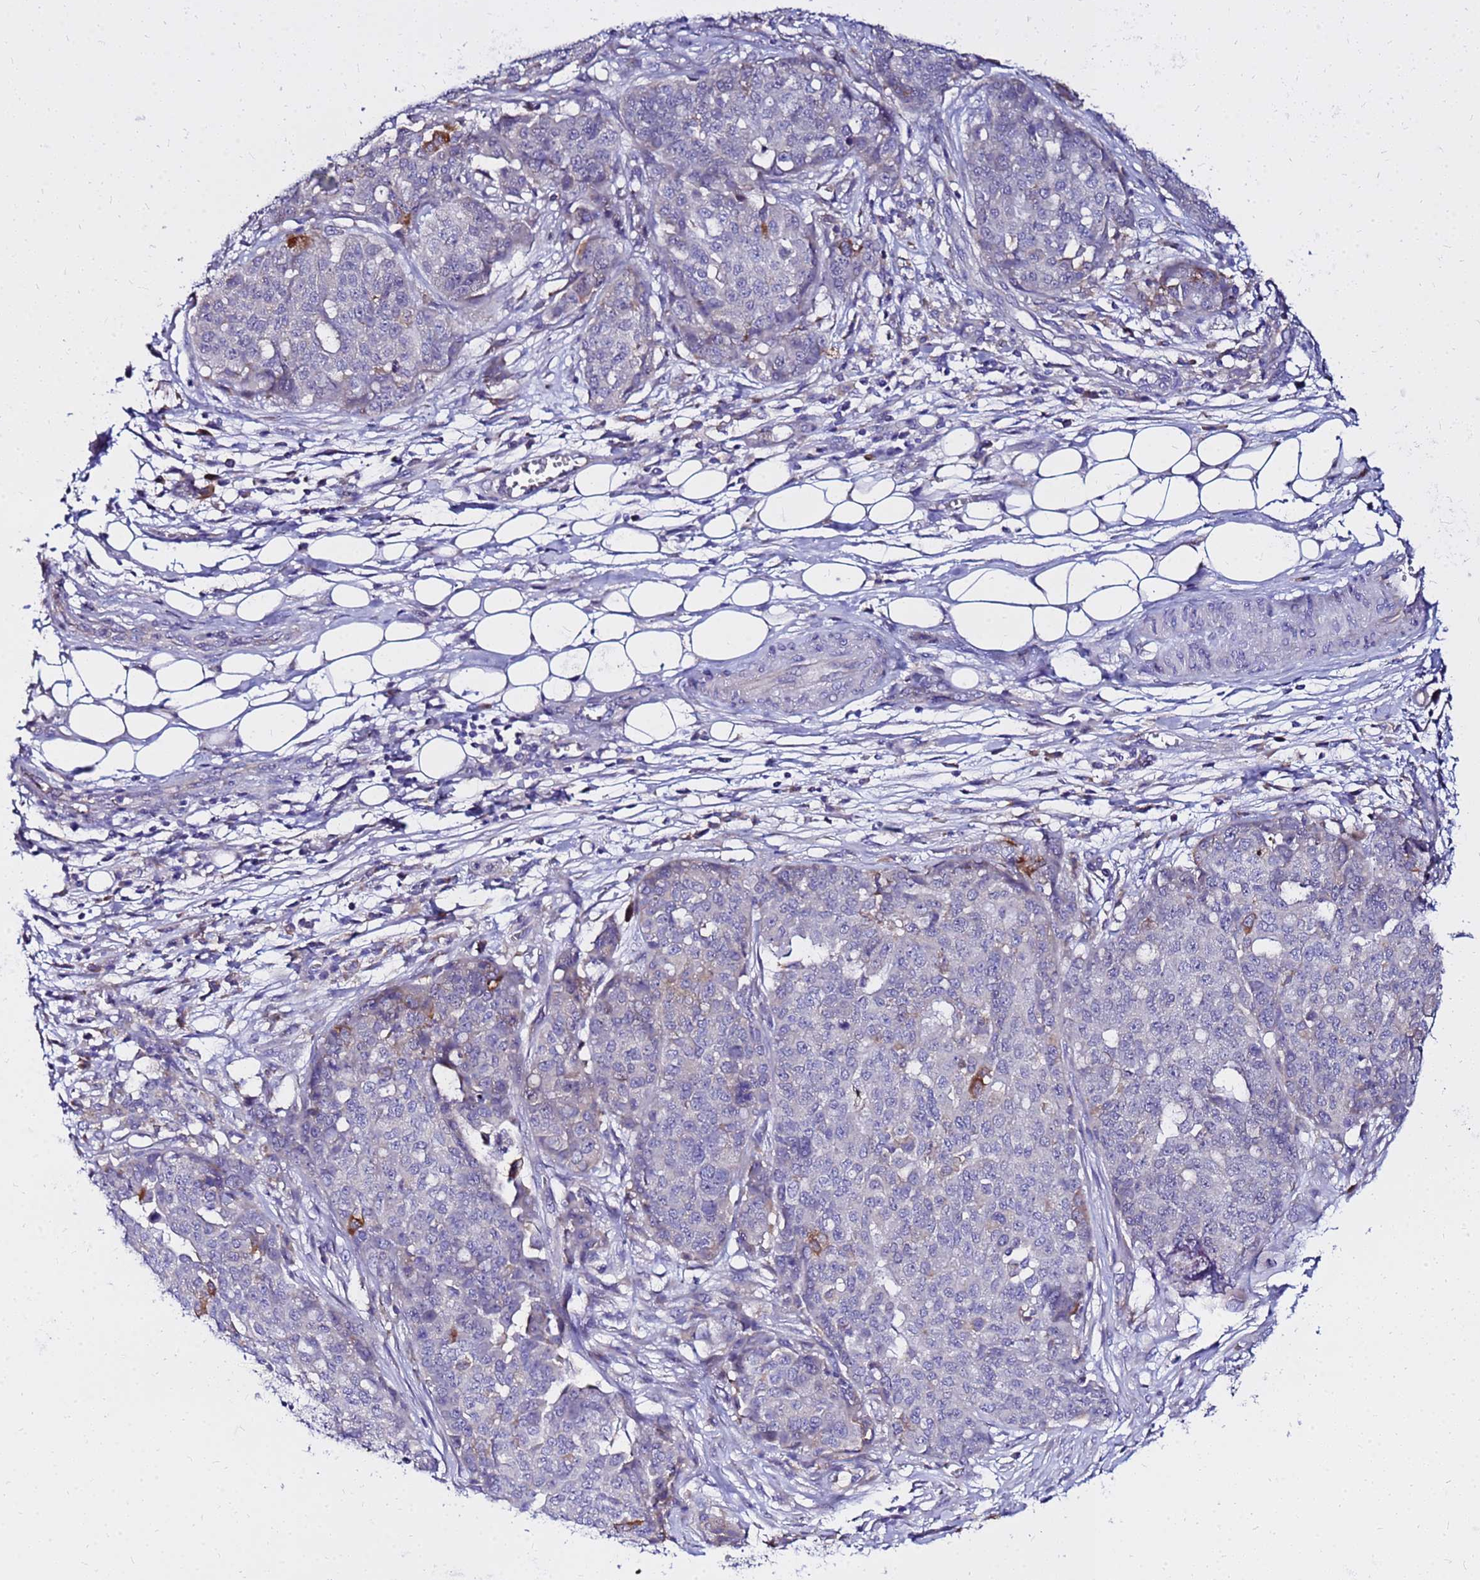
{"staining": {"intensity": "moderate", "quantity": "<25%", "location": "cytoplasmic/membranous"}, "tissue": "ovarian cancer", "cell_type": "Tumor cells", "image_type": "cancer", "snomed": [{"axis": "morphology", "description": "Cystadenocarcinoma, serous, NOS"}, {"axis": "topography", "description": "Soft tissue"}, {"axis": "topography", "description": "Ovary"}], "caption": "Immunohistochemical staining of human ovarian serous cystadenocarcinoma displays moderate cytoplasmic/membranous protein positivity in approximately <25% of tumor cells.", "gene": "HERC5", "patient": {"sex": "female", "age": 57}}